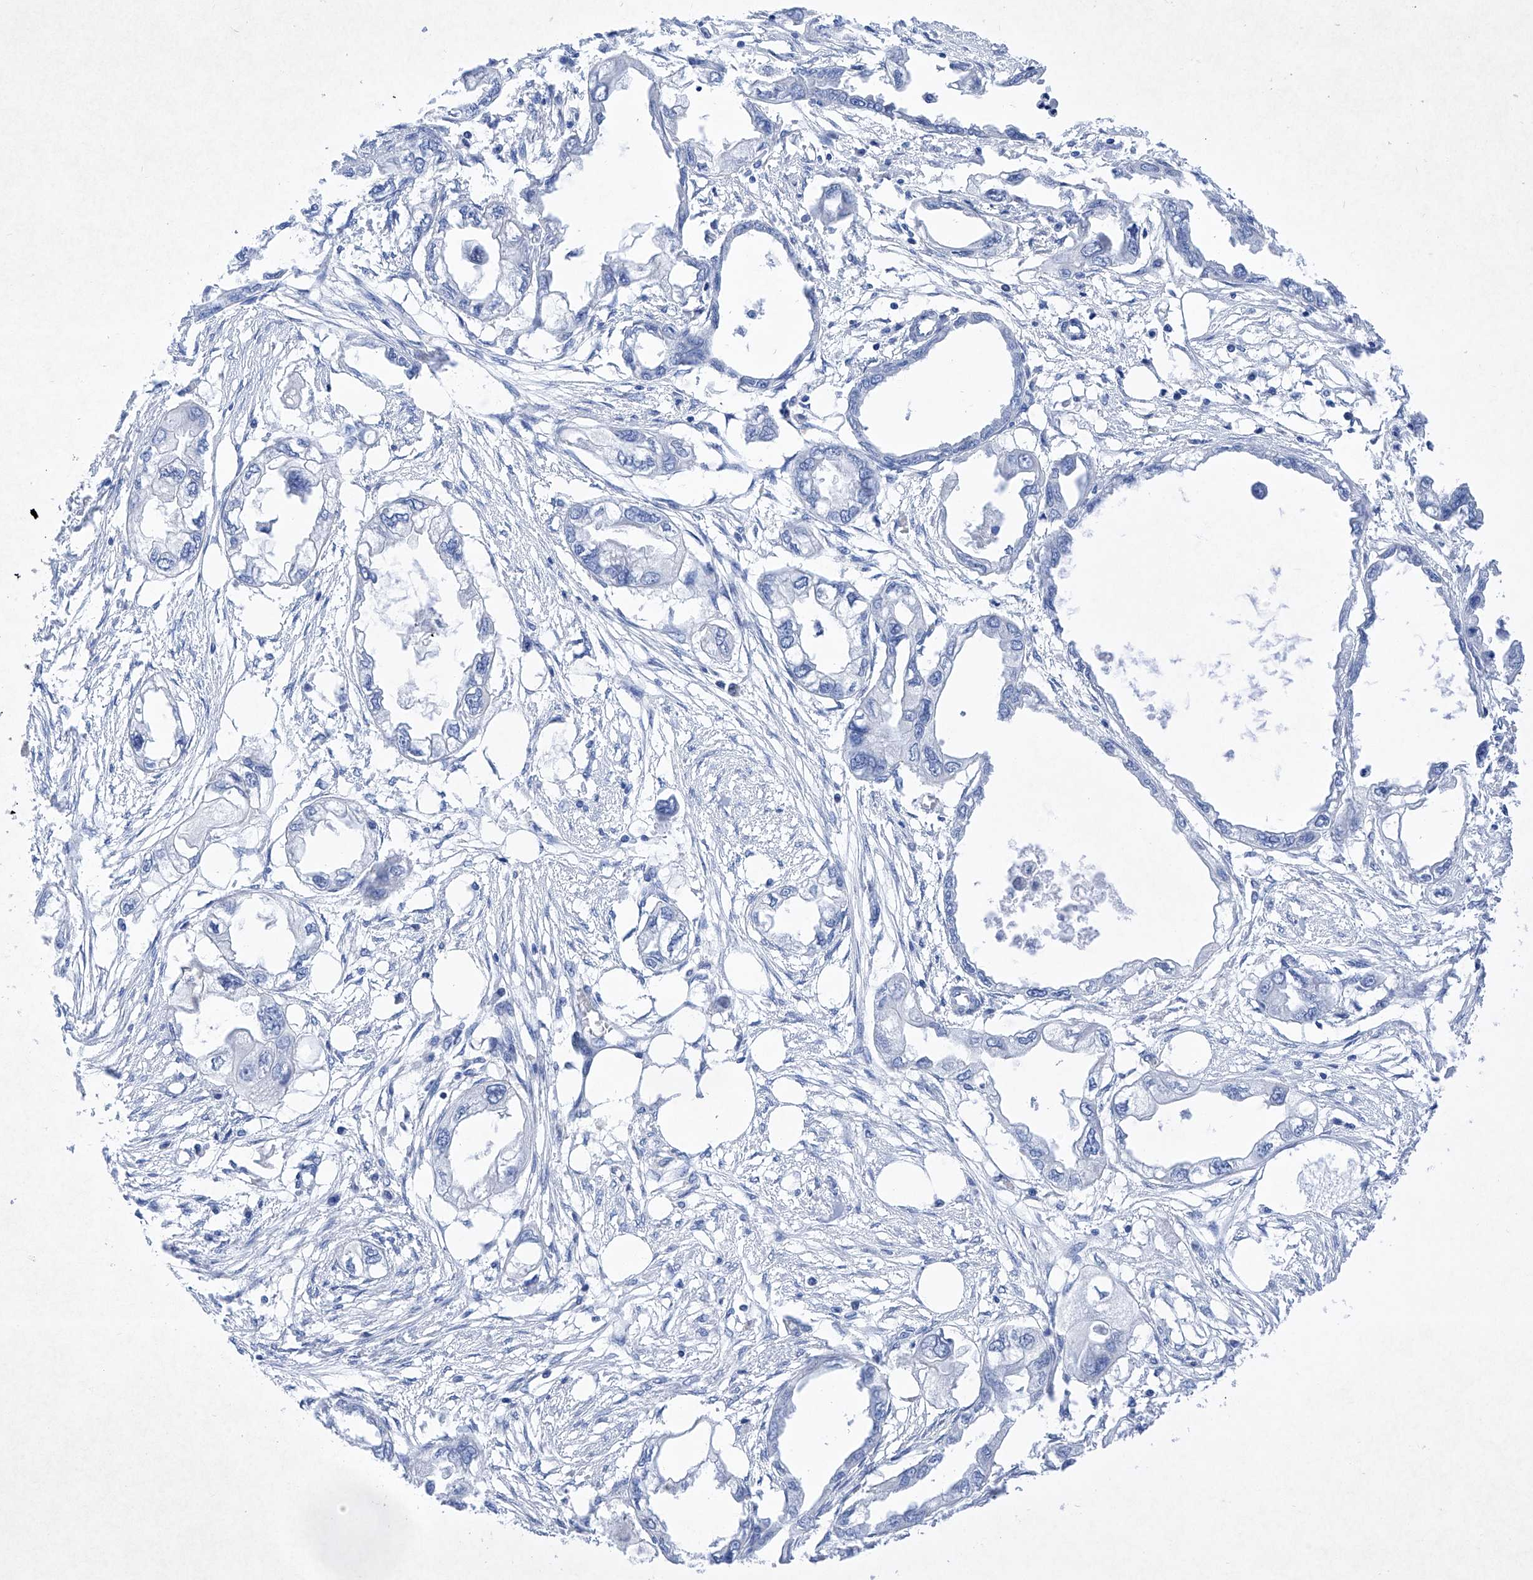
{"staining": {"intensity": "negative", "quantity": "none", "location": "none"}, "tissue": "endometrial cancer", "cell_type": "Tumor cells", "image_type": "cancer", "snomed": [{"axis": "morphology", "description": "Adenocarcinoma, NOS"}, {"axis": "morphology", "description": "Adenocarcinoma, metastatic, NOS"}, {"axis": "topography", "description": "Adipose tissue"}, {"axis": "topography", "description": "Endometrium"}], "caption": "Photomicrograph shows no protein positivity in tumor cells of adenocarcinoma (endometrial) tissue. (Immunohistochemistry, brightfield microscopy, high magnification).", "gene": "BARX2", "patient": {"sex": "female", "age": 67}}